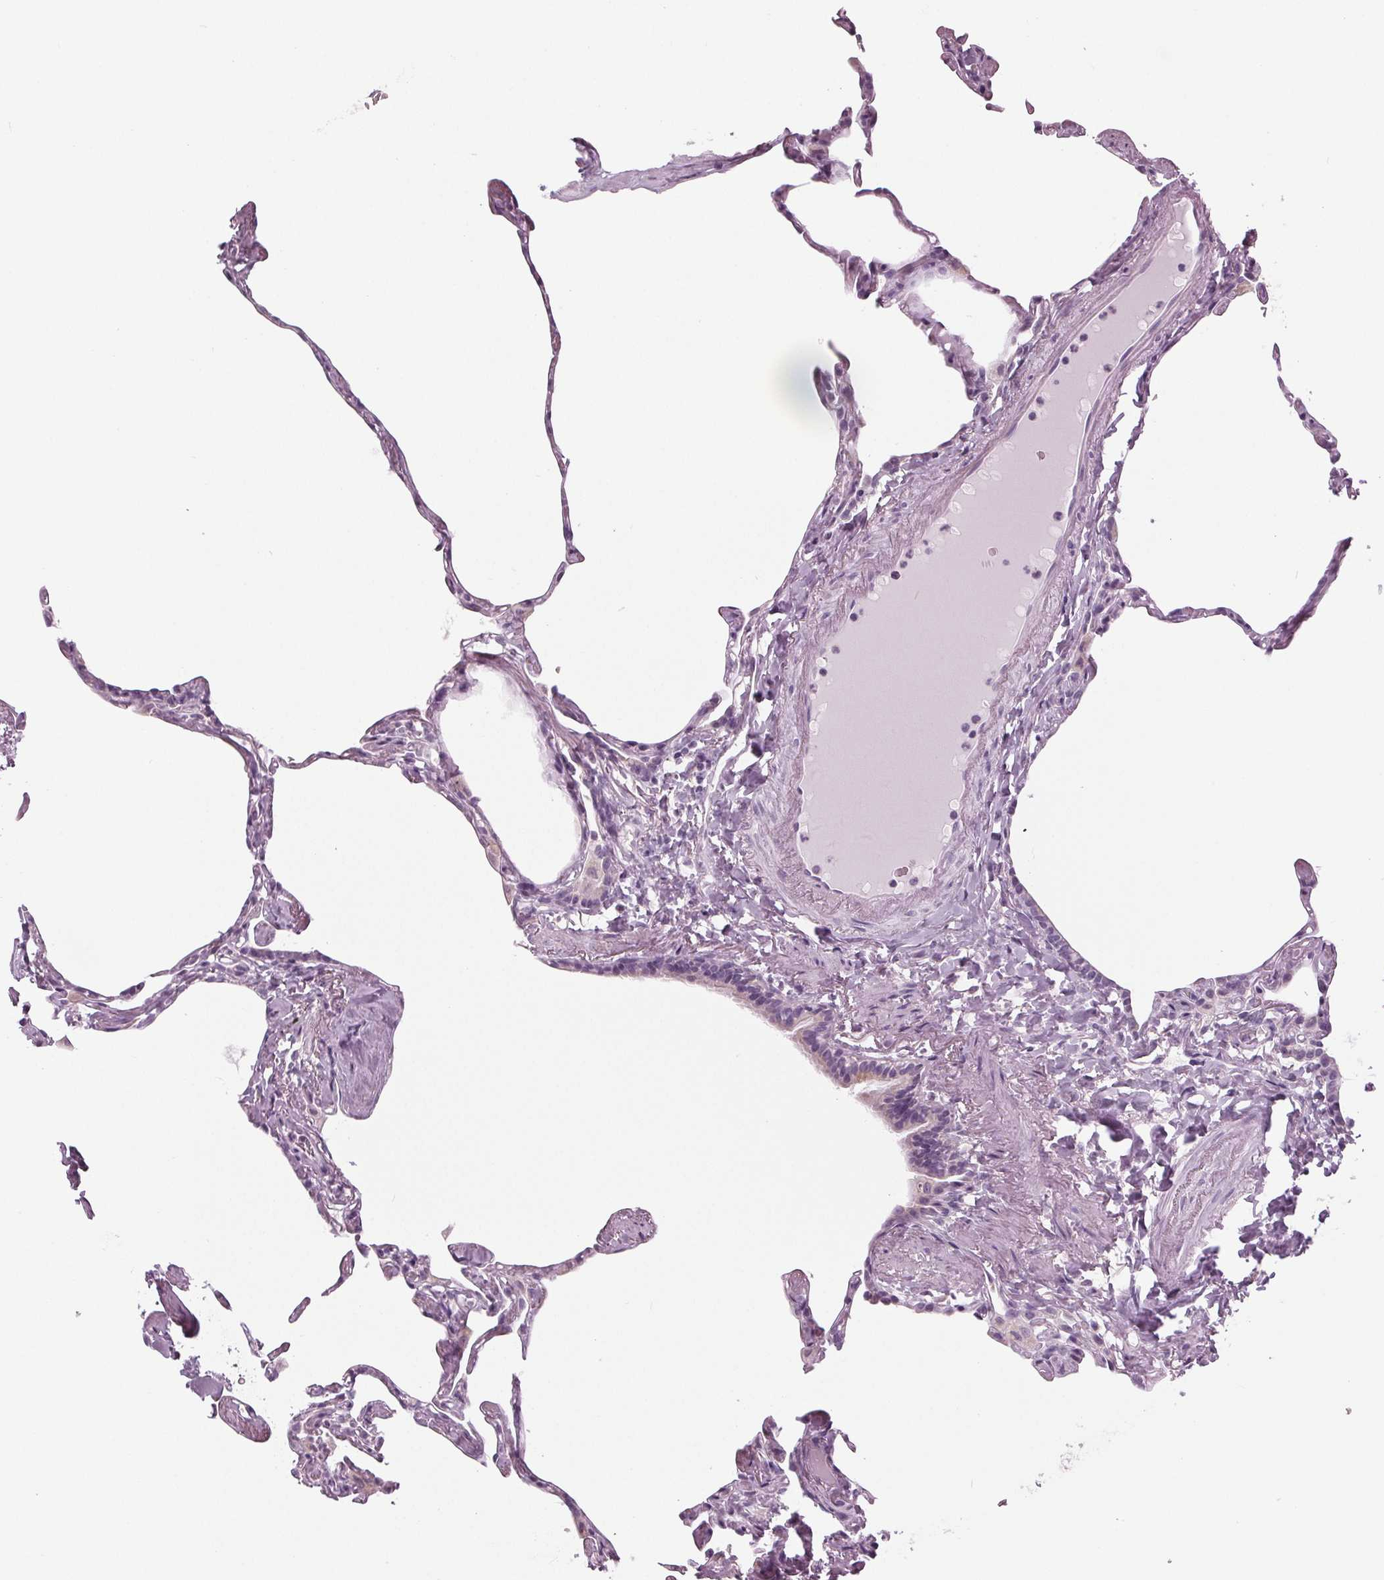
{"staining": {"intensity": "weak", "quantity": "<25%", "location": "cytoplasmic/membranous"}, "tissue": "lung", "cell_type": "Alveolar cells", "image_type": "normal", "snomed": [{"axis": "morphology", "description": "Normal tissue, NOS"}, {"axis": "topography", "description": "Lung"}], "caption": "Immunohistochemical staining of benign human lung shows no significant positivity in alveolar cells.", "gene": "SAMD4A", "patient": {"sex": "male", "age": 65}}